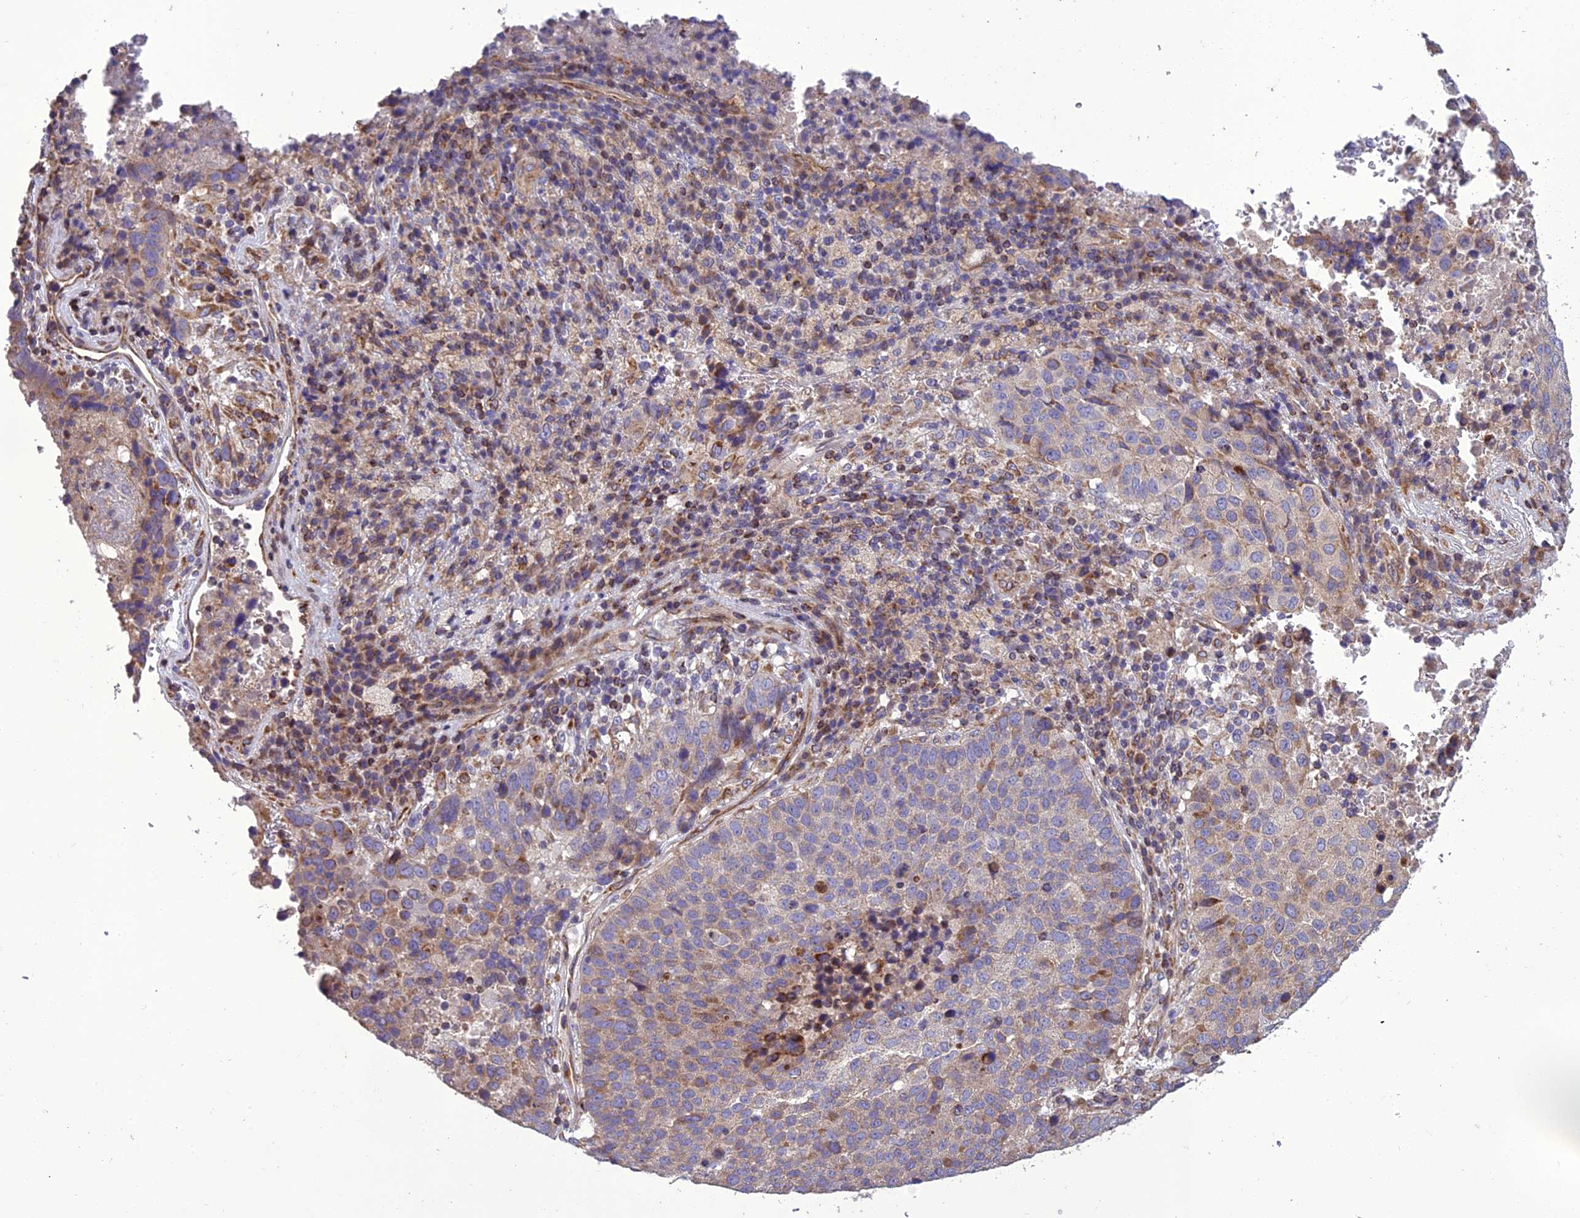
{"staining": {"intensity": "moderate", "quantity": "<25%", "location": "cytoplasmic/membranous"}, "tissue": "lung cancer", "cell_type": "Tumor cells", "image_type": "cancer", "snomed": [{"axis": "morphology", "description": "Squamous cell carcinoma, NOS"}, {"axis": "topography", "description": "Lung"}], "caption": "Protein analysis of lung cancer tissue displays moderate cytoplasmic/membranous staining in about <25% of tumor cells.", "gene": "GIMAP1", "patient": {"sex": "male", "age": 73}}